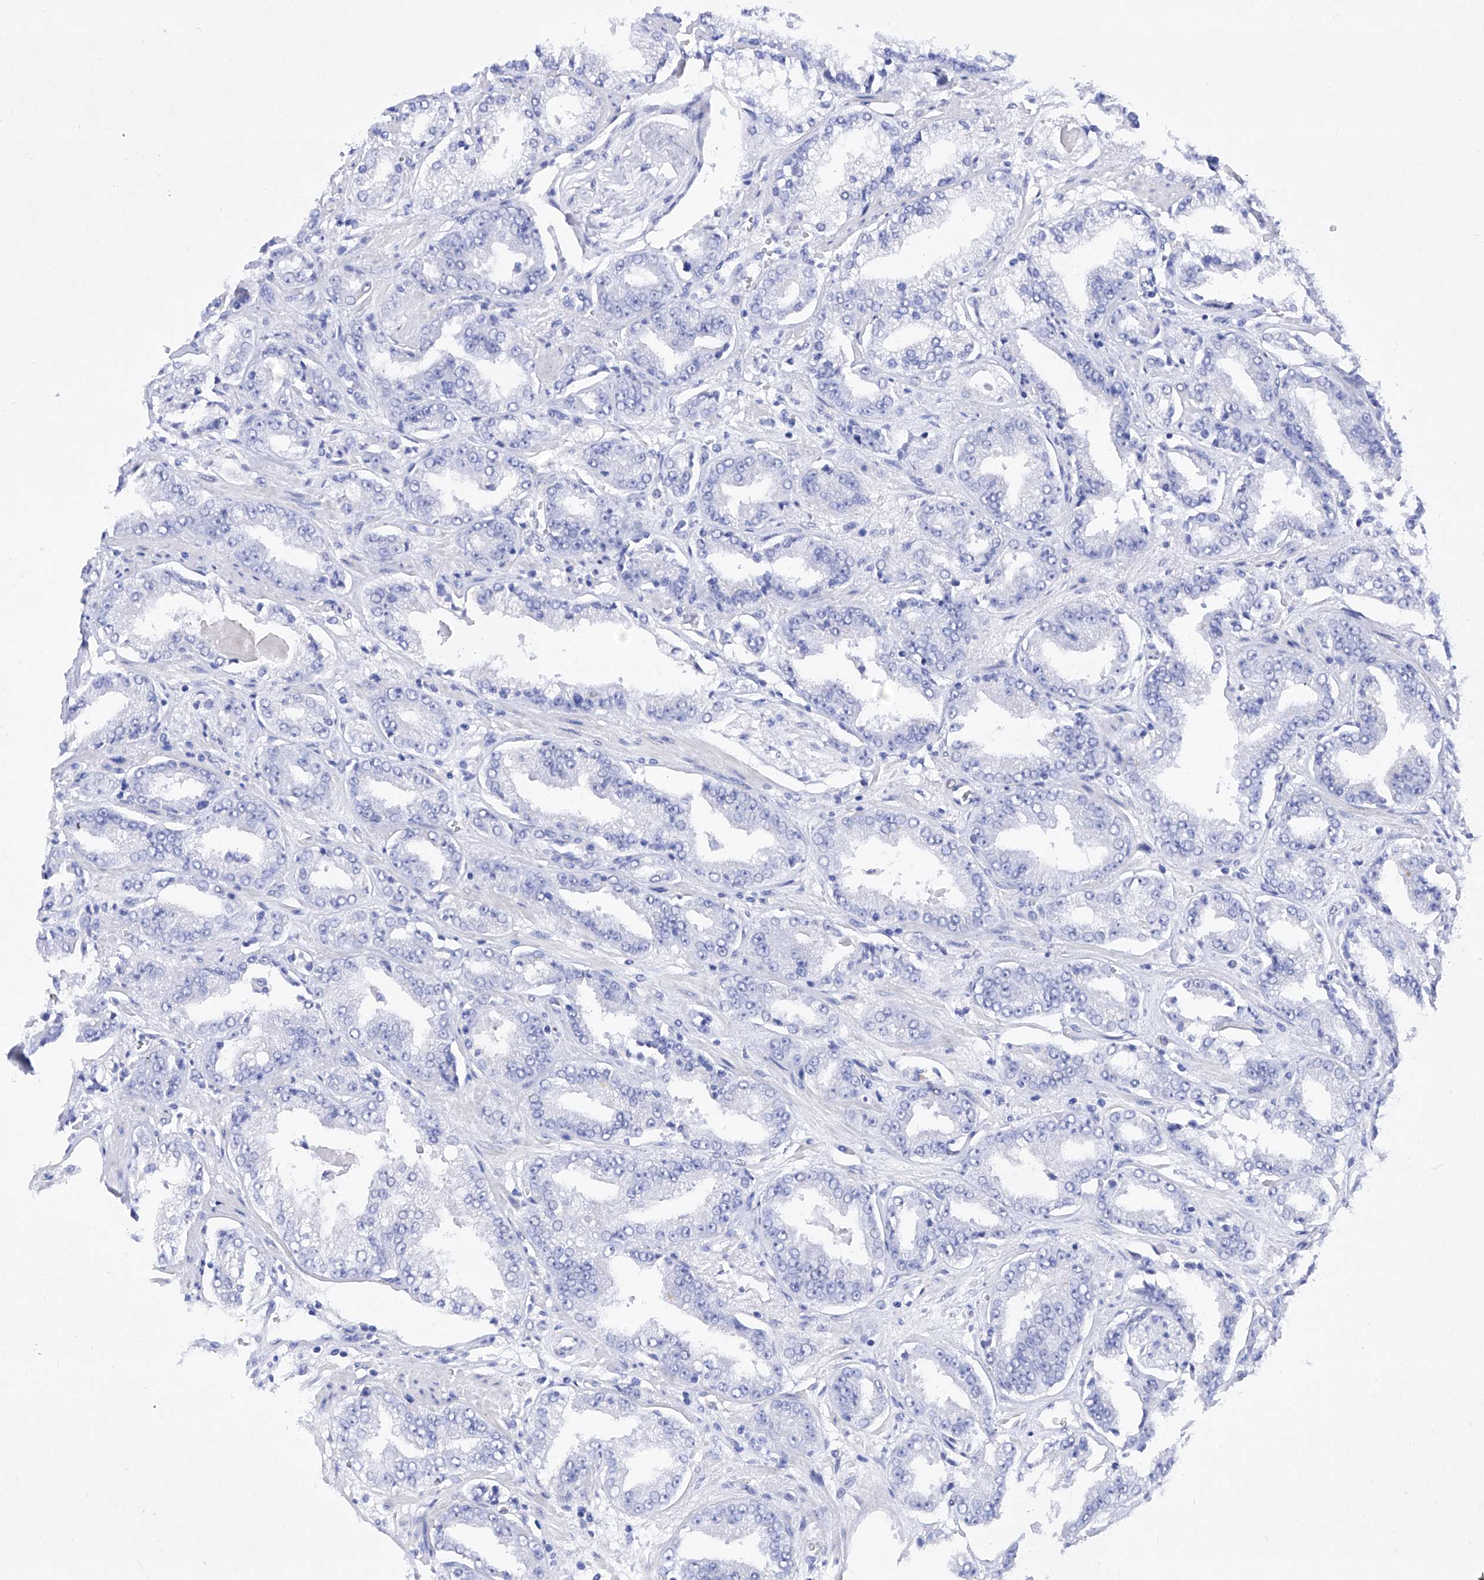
{"staining": {"intensity": "negative", "quantity": "none", "location": "none"}, "tissue": "prostate cancer", "cell_type": "Tumor cells", "image_type": "cancer", "snomed": [{"axis": "morphology", "description": "Adenocarcinoma, High grade"}, {"axis": "topography", "description": "Prostate"}], "caption": "A micrograph of prostate high-grade adenocarcinoma stained for a protein exhibits no brown staining in tumor cells.", "gene": "BARX2", "patient": {"sex": "male", "age": 71}}